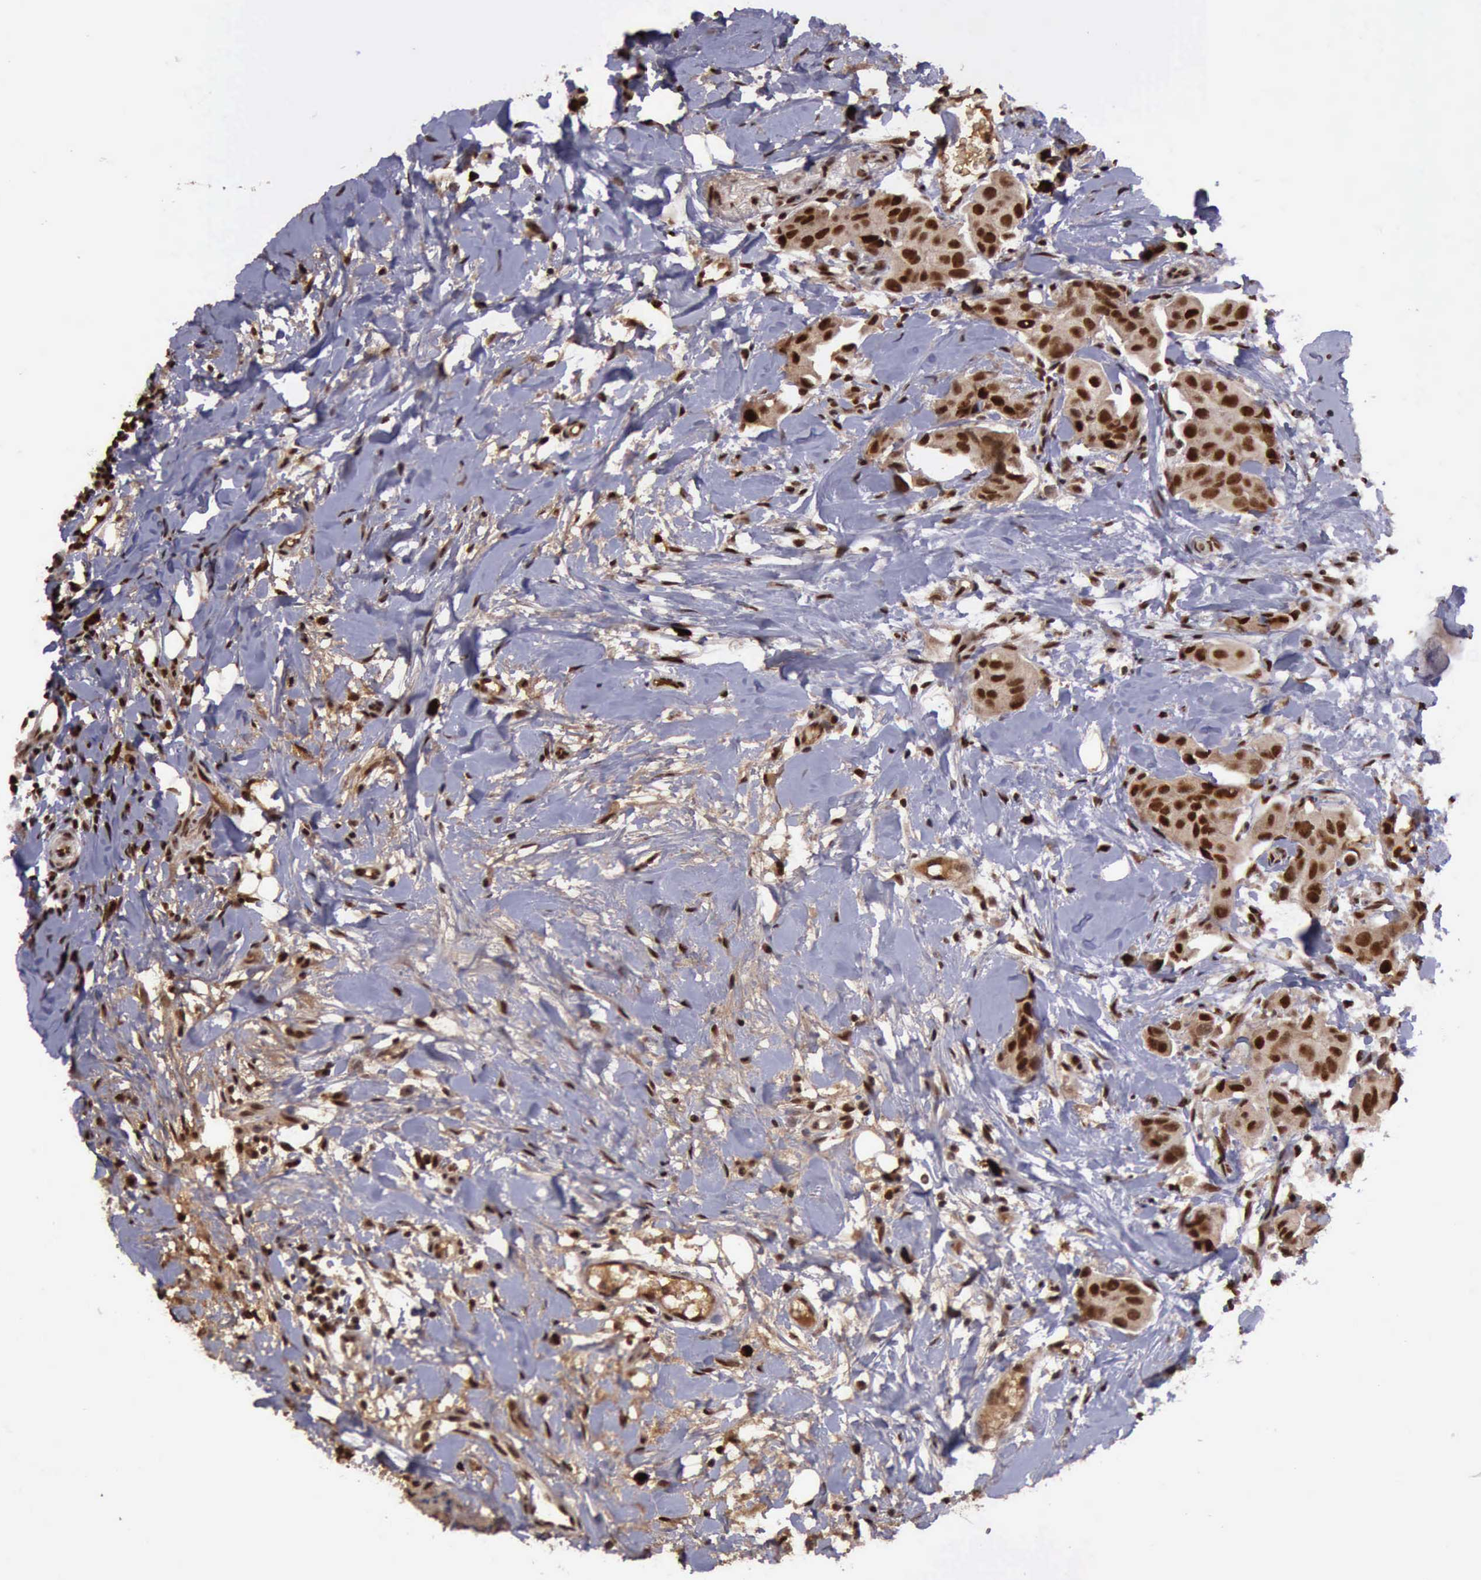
{"staining": {"intensity": "strong", "quantity": ">75%", "location": "cytoplasmic/membranous,nuclear"}, "tissue": "breast cancer", "cell_type": "Tumor cells", "image_type": "cancer", "snomed": [{"axis": "morphology", "description": "Duct carcinoma"}, {"axis": "topography", "description": "Breast"}], "caption": "A photomicrograph of infiltrating ductal carcinoma (breast) stained for a protein exhibits strong cytoplasmic/membranous and nuclear brown staining in tumor cells. Immunohistochemistry (ihc) stains the protein of interest in brown and the nuclei are stained blue.", "gene": "TRMT2A", "patient": {"sex": "female", "age": 40}}